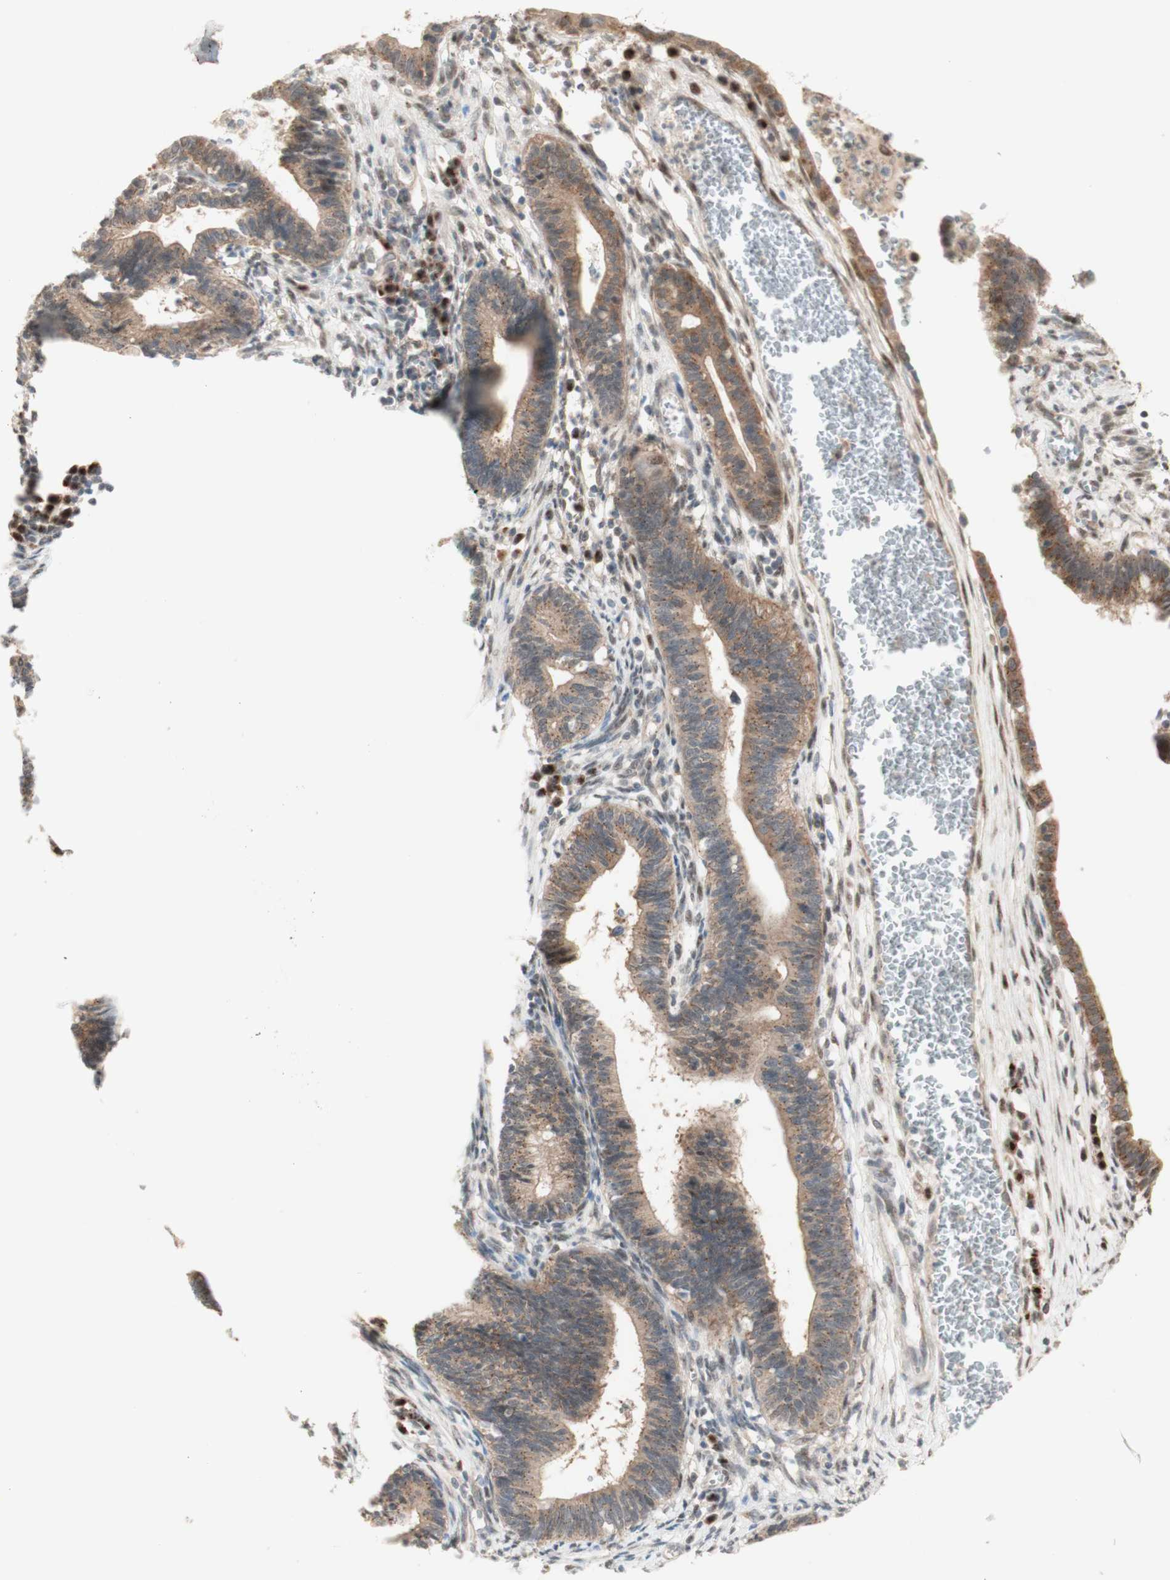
{"staining": {"intensity": "moderate", "quantity": ">75%", "location": "cytoplasmic/membranous"}, "tissue": "cervical cancer", "cell_type": "Tumor cells", "image_type": "cancer", "snomed": [{"axis": "morphology", "description": "Adenocarcinoma, NOS"}, {"axis": "topography", "description": "Cervix"}], "caption": "Brown immunohistochemical staining in human adenocarcinoma (cervical) demonstrates moderate cytoplasmic/membranous staining in approximately >75% of tumor cells.", "gene": "CYLD", "patient": {"sex": "female", "age": 44}}